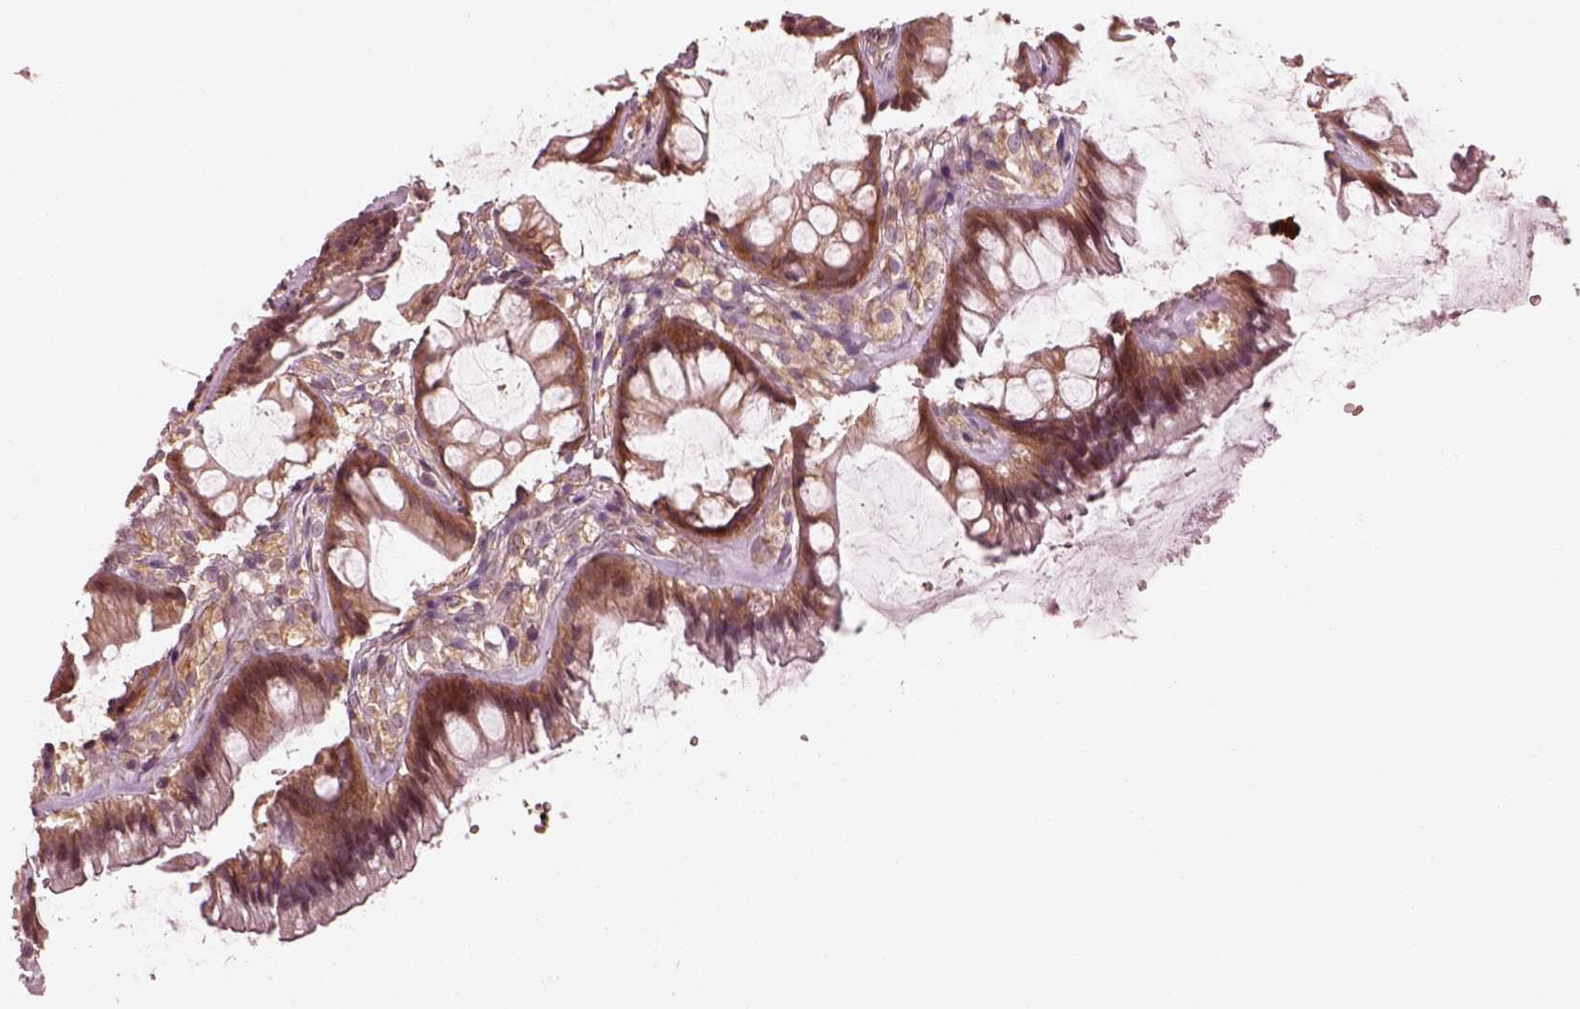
{"staining": {"intensity": "strong", "quantity": ">75%", "location": "cytoplasmic/membranous"}, "tissue": "rectum", "cell_type": "Glandular cells", "image_type": "normal", "snomed": [{"axis": "morphology", "description": "Normal tissue, NOS"}, {"axis": "topography", "description": "Rectum"}], "caption": "Benign rectum was stained to show a protein in brown. There is high levels of strong cytoplasmic/membranous staining in approximately >75% of glandular cells. (Brightfield microscopy of DAB IHC at high magnification).", "gene": "CNOT2", "patient": {"sex": "female", "age": 62}}